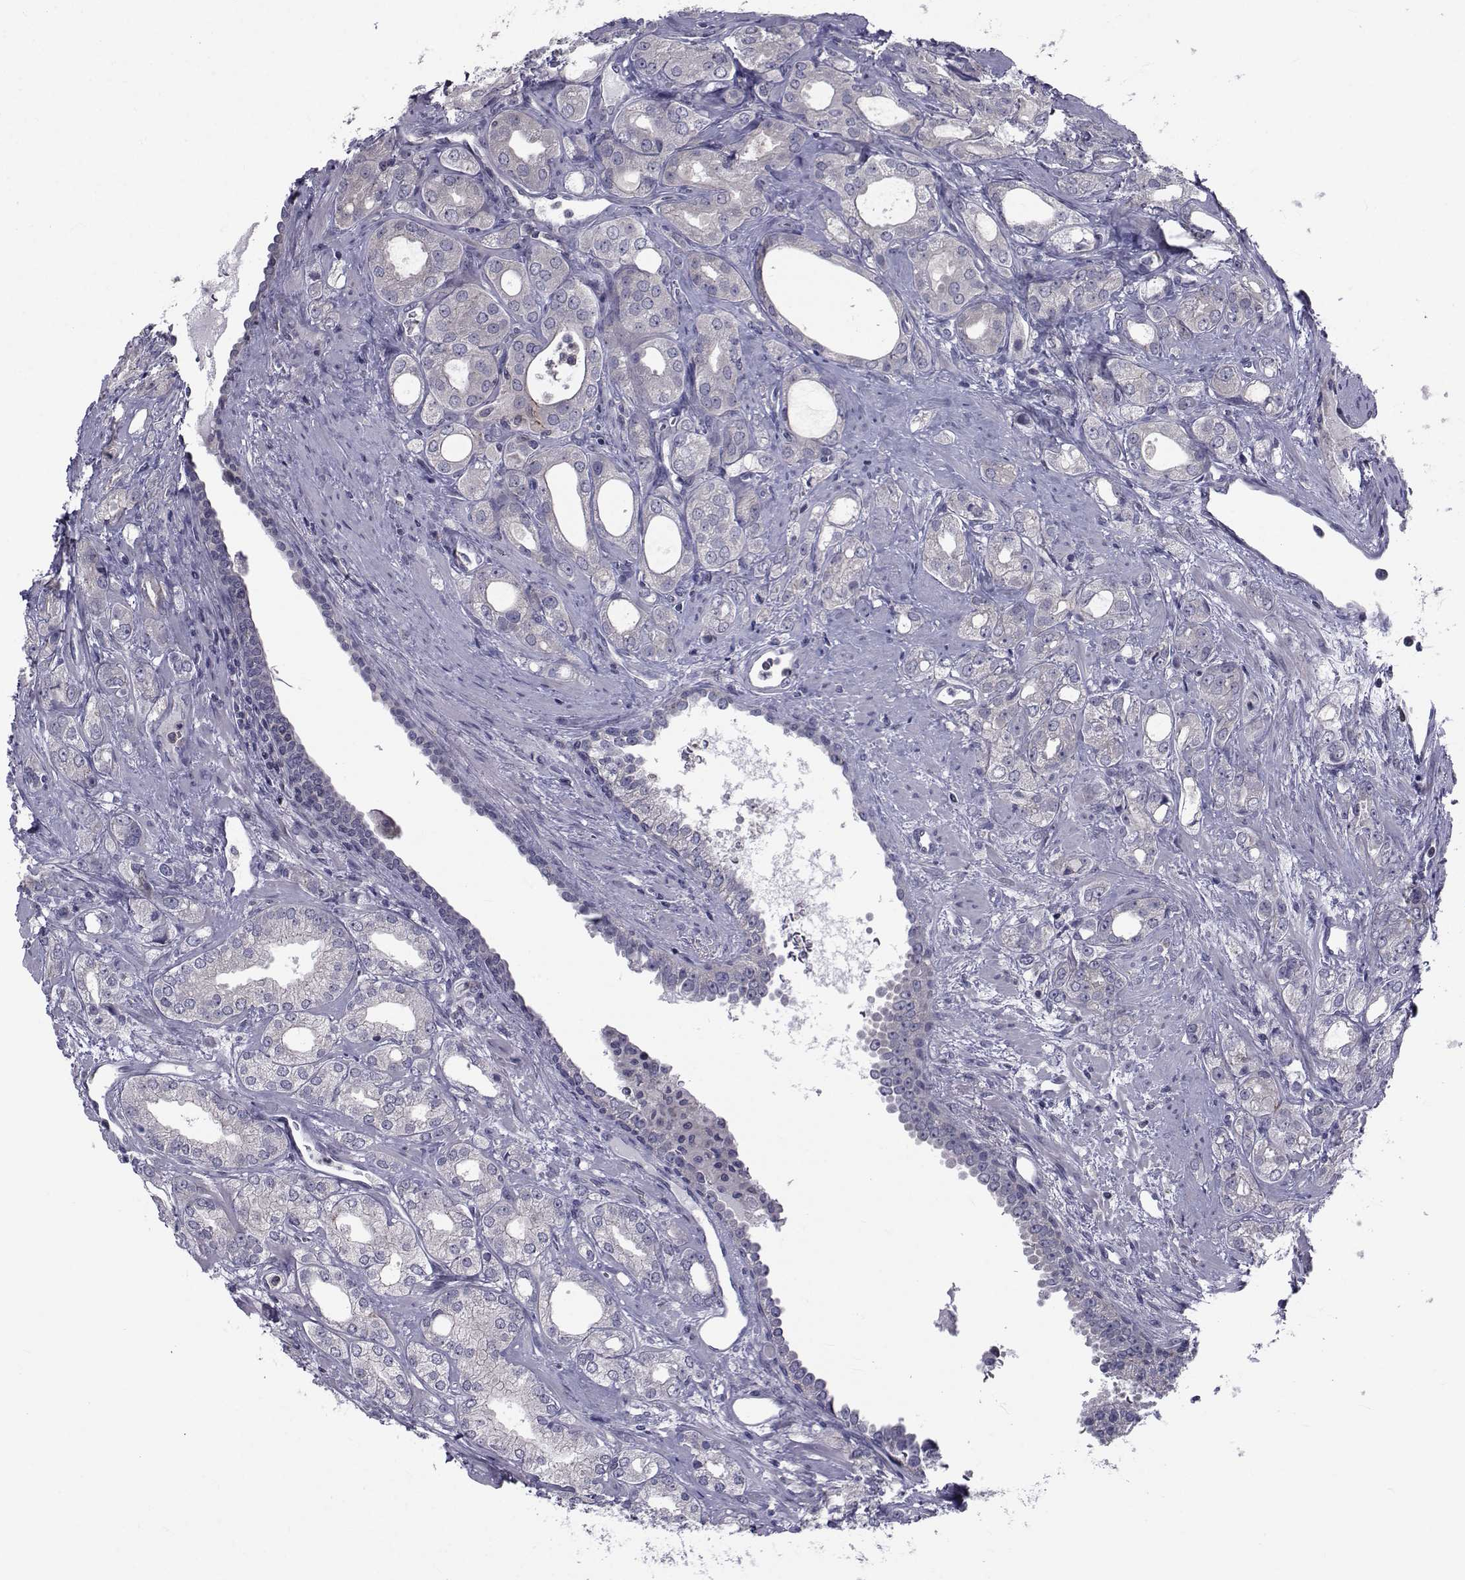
{"staining": {"intensity": "negative", "quantity": "none", "location": "none"}, "tissue": "prostate cancer", "cell_type": "Tumor cells", "image_type": "cancer", "snomed": [{"axis": "morphology", "description": "Adenocarcinoma, NOS"}, {"axis": "morphology", "description": "Adenocarcinoma, High grade"}, {"axis": "topography", "description": "Prostate"}], "caption": "Tumor cells are negative for brown protein staining in adenocarcinoma (prostate).", "gene": "SLC30A10", "patient": {"sex": "male", "age": 70}}